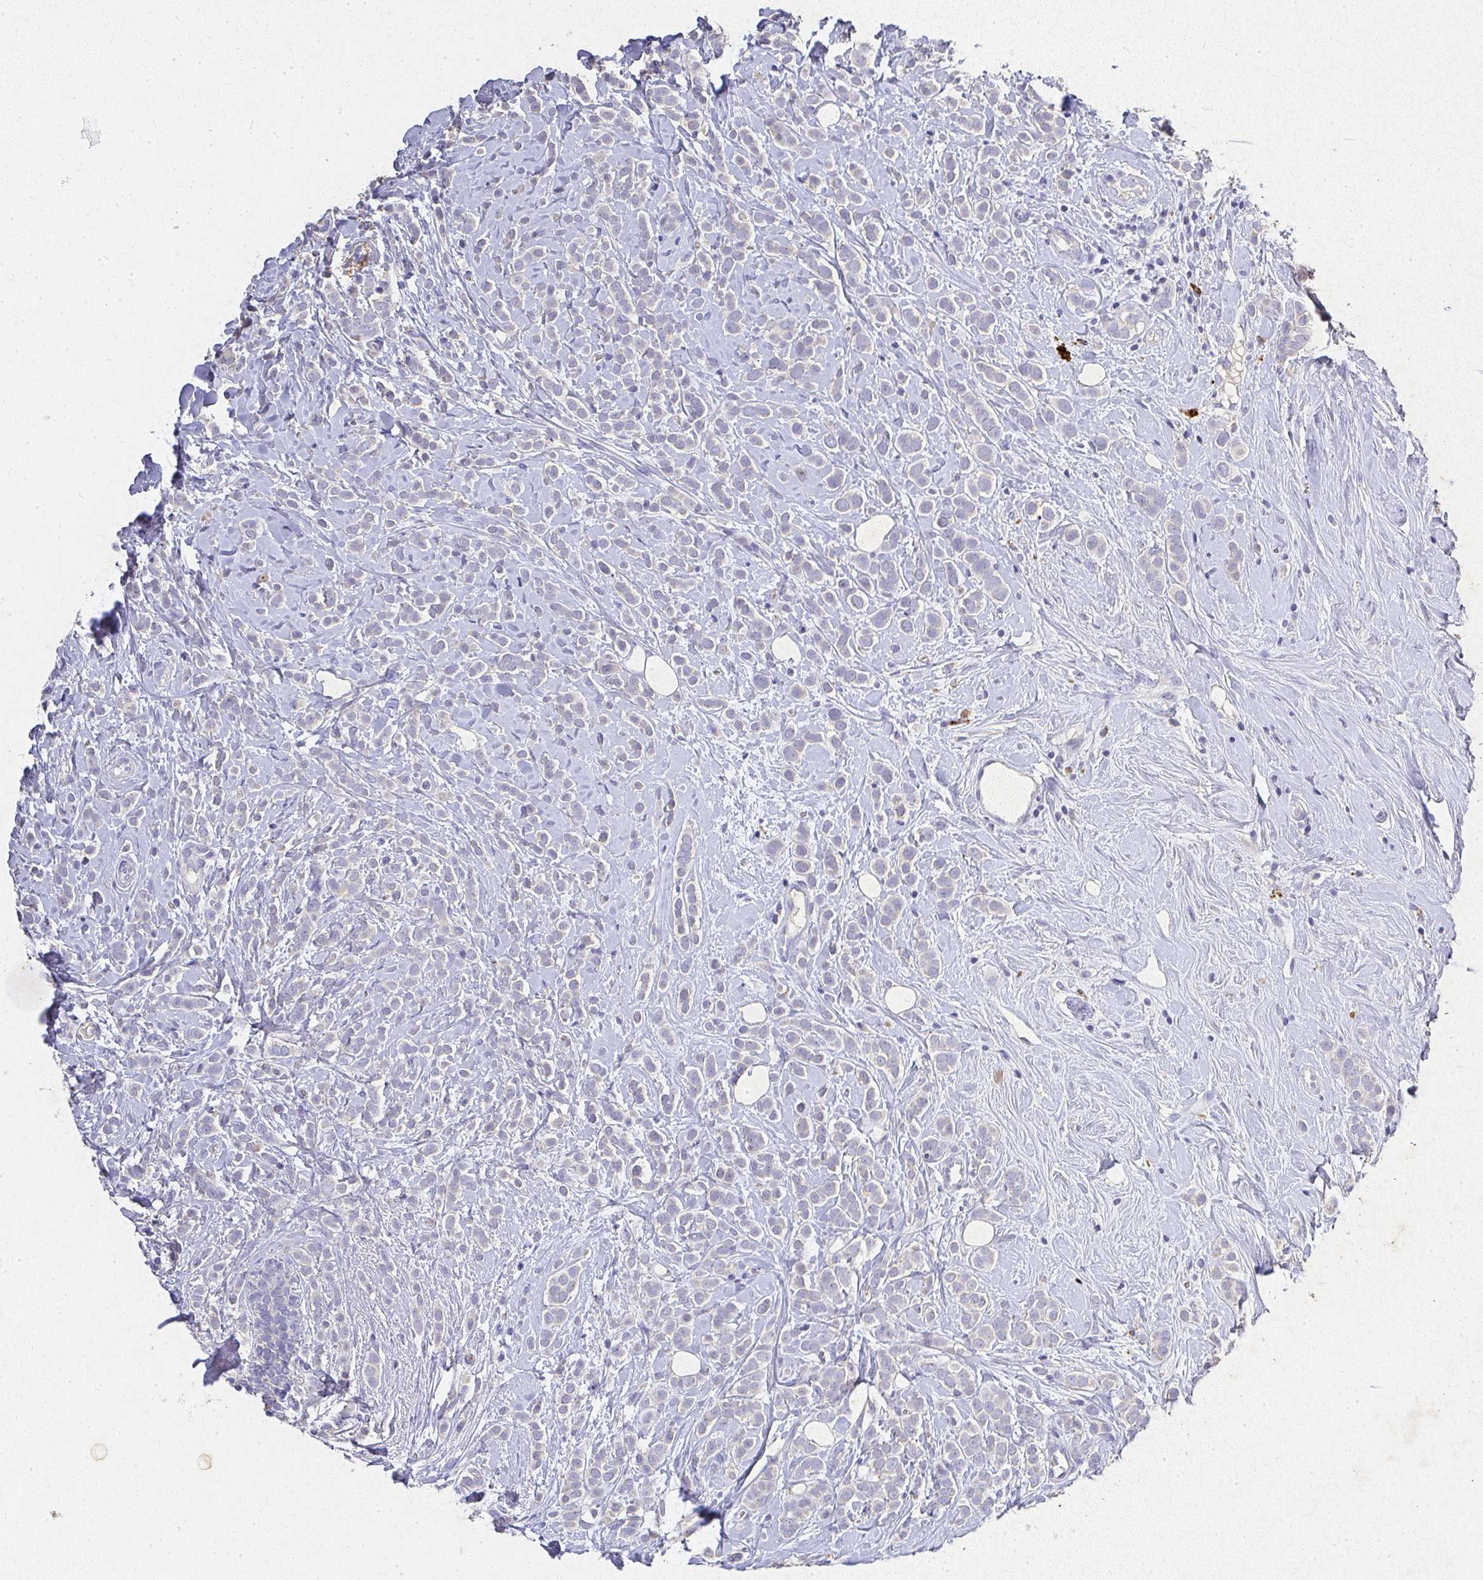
{"staining": {"intensity": "negative", "quantity": "none", "location": "none"}, "tissue": "breast cancer", "cell_type": "Tumor cells", "image_type": "cancer", "snomed": [{"axis": "morphology", "description": "Lobular carcinoma"}, {"axis": "topography", "description": "Breast"}], "caption": "This is an IHC photomicrograph of human lobular carcinoma (breast). There is no staining in tumor cells.", "gene": "RPS2", "patient": {"sex": "female", "age": 49}}